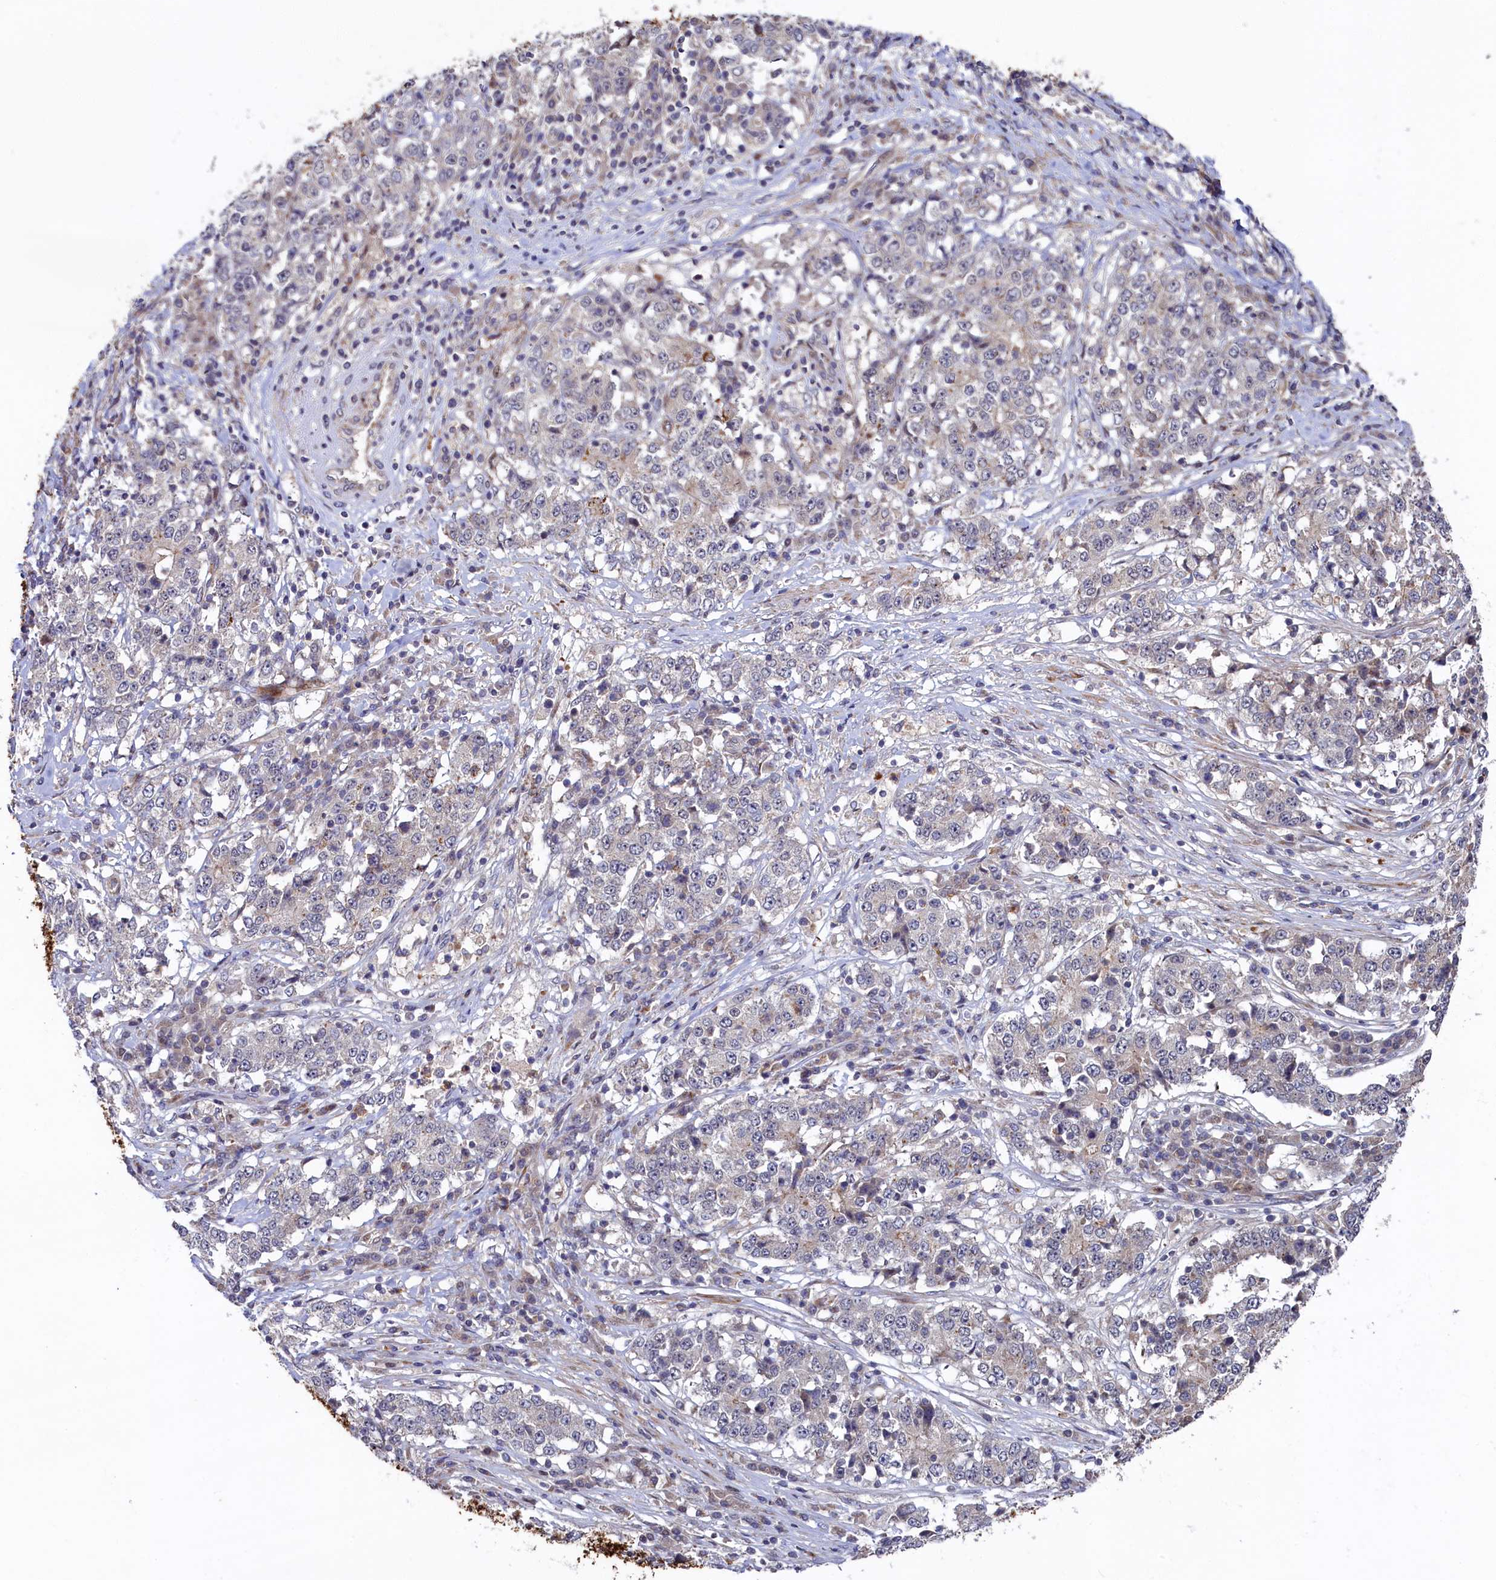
{"staining": {"intensity": "negative", "quantity": "none", "location": "none"}, "tissue": "stomach cancer", "cell_type": "Tumor cells", "image_type": "cancer", "snomed": [{"axis": "morphology", "description": "Adenocarcinoma, NOS"}, {"axis": "topography", "description": "Stomach"}], "caption": "DAB (3,3'-diaminobenzidine) immunohistochemical staining of stomach adenocarcinoma reveals no significant staining in tumor cells. (Immunohistochemistry (ihc), brightfield microscopy, high magnification).", "gene": "PIK3C3", "patient": {"sex": "male", "age": 59}}